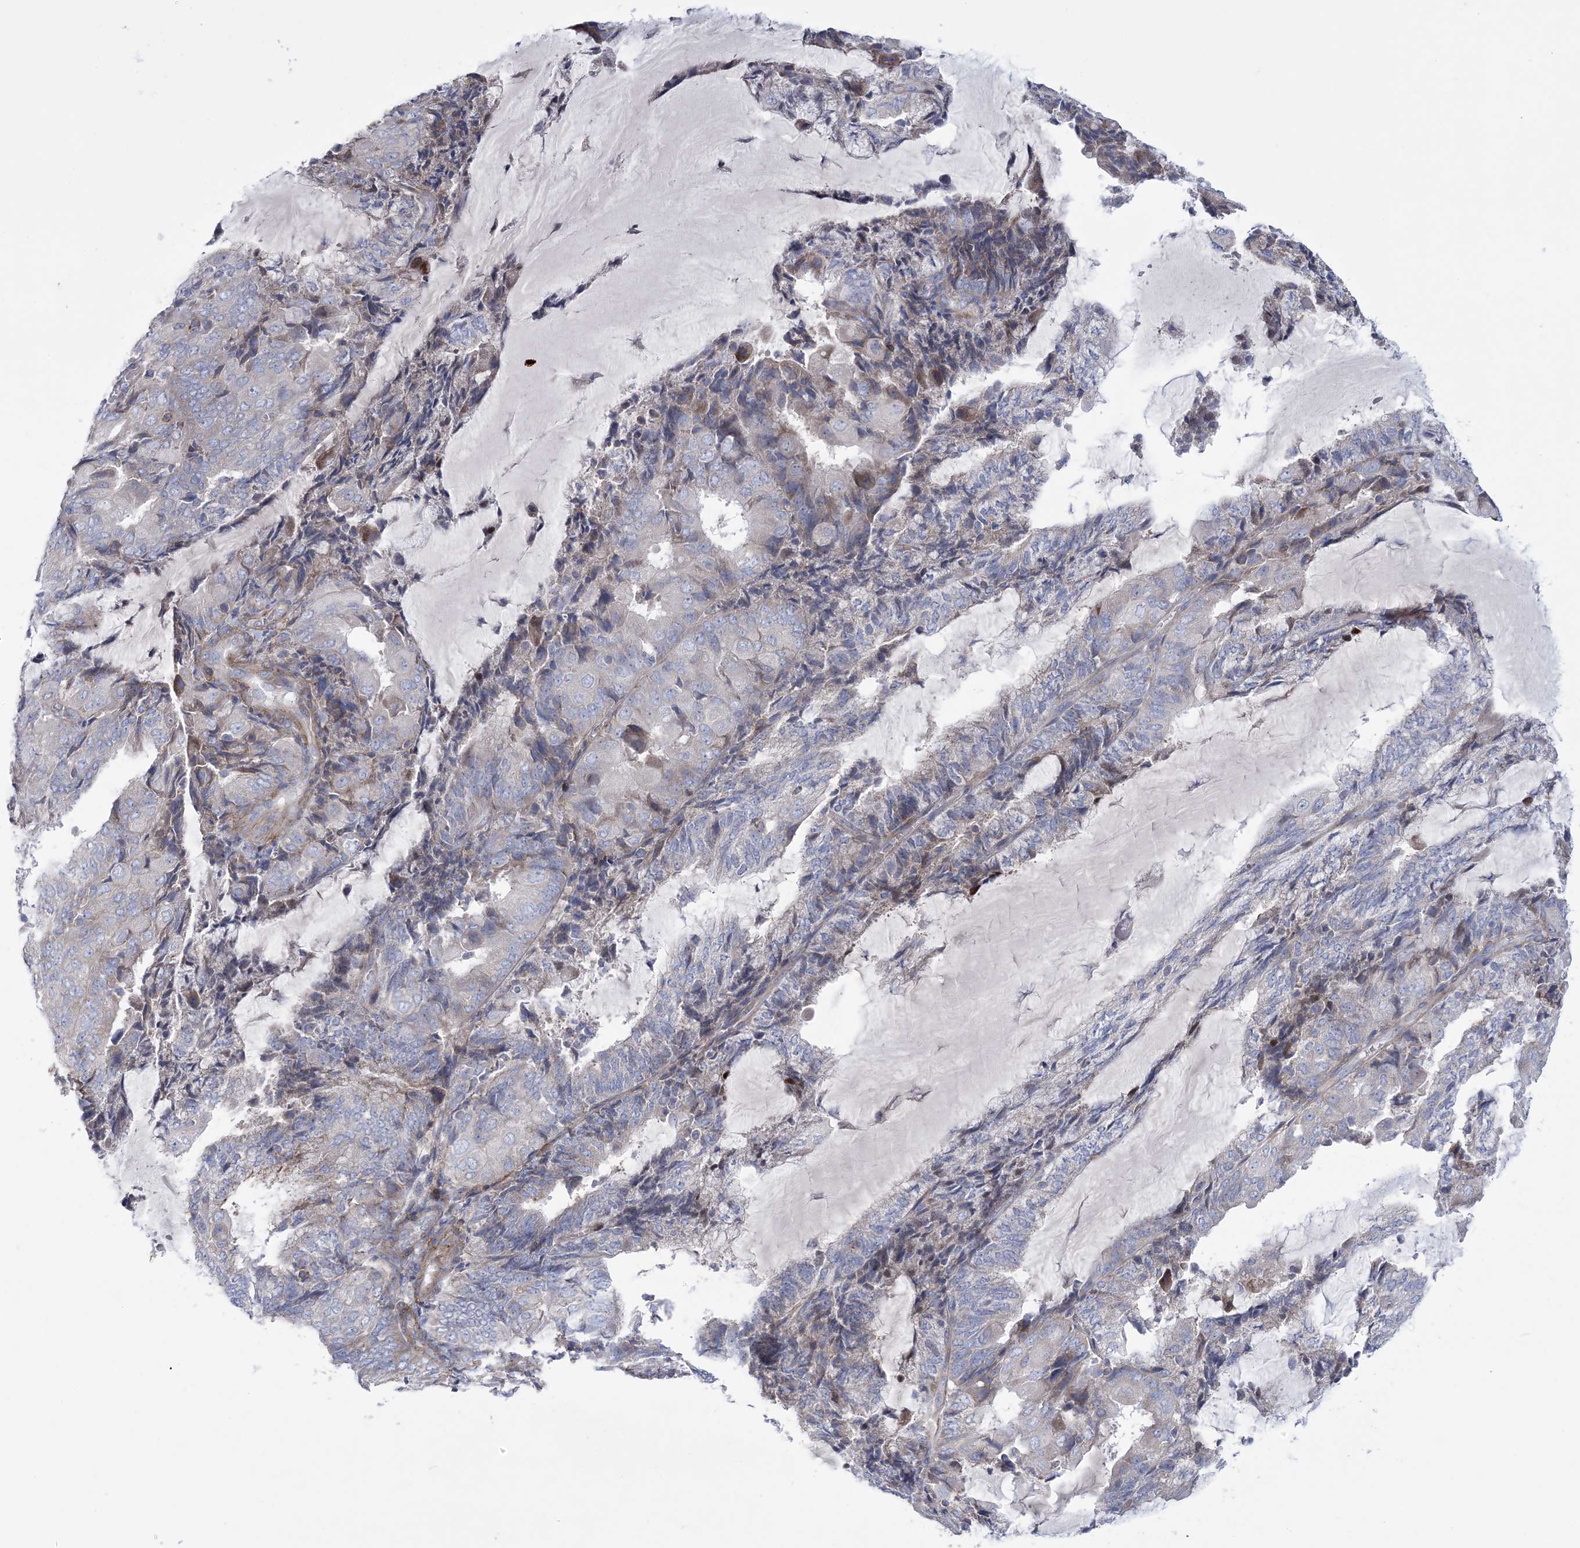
{"staining": {"intensity": "negative", "quantity": "none", "location": "none"}, "tissue": "endometrial cancer", "cell_type": "Tumor cells", "image_type": "cancer", "snomed": [{"axis": "morphology", "description": "Adenocarcinoma, NOS"}, {"axis": "topography", "description": "Endometrium"}], "caption": "Tumor cells show no significant expression in adenocarcinoma (endometrial).", "gene": "ARSJ", "patient": {"sex": "female", "age": 81}}